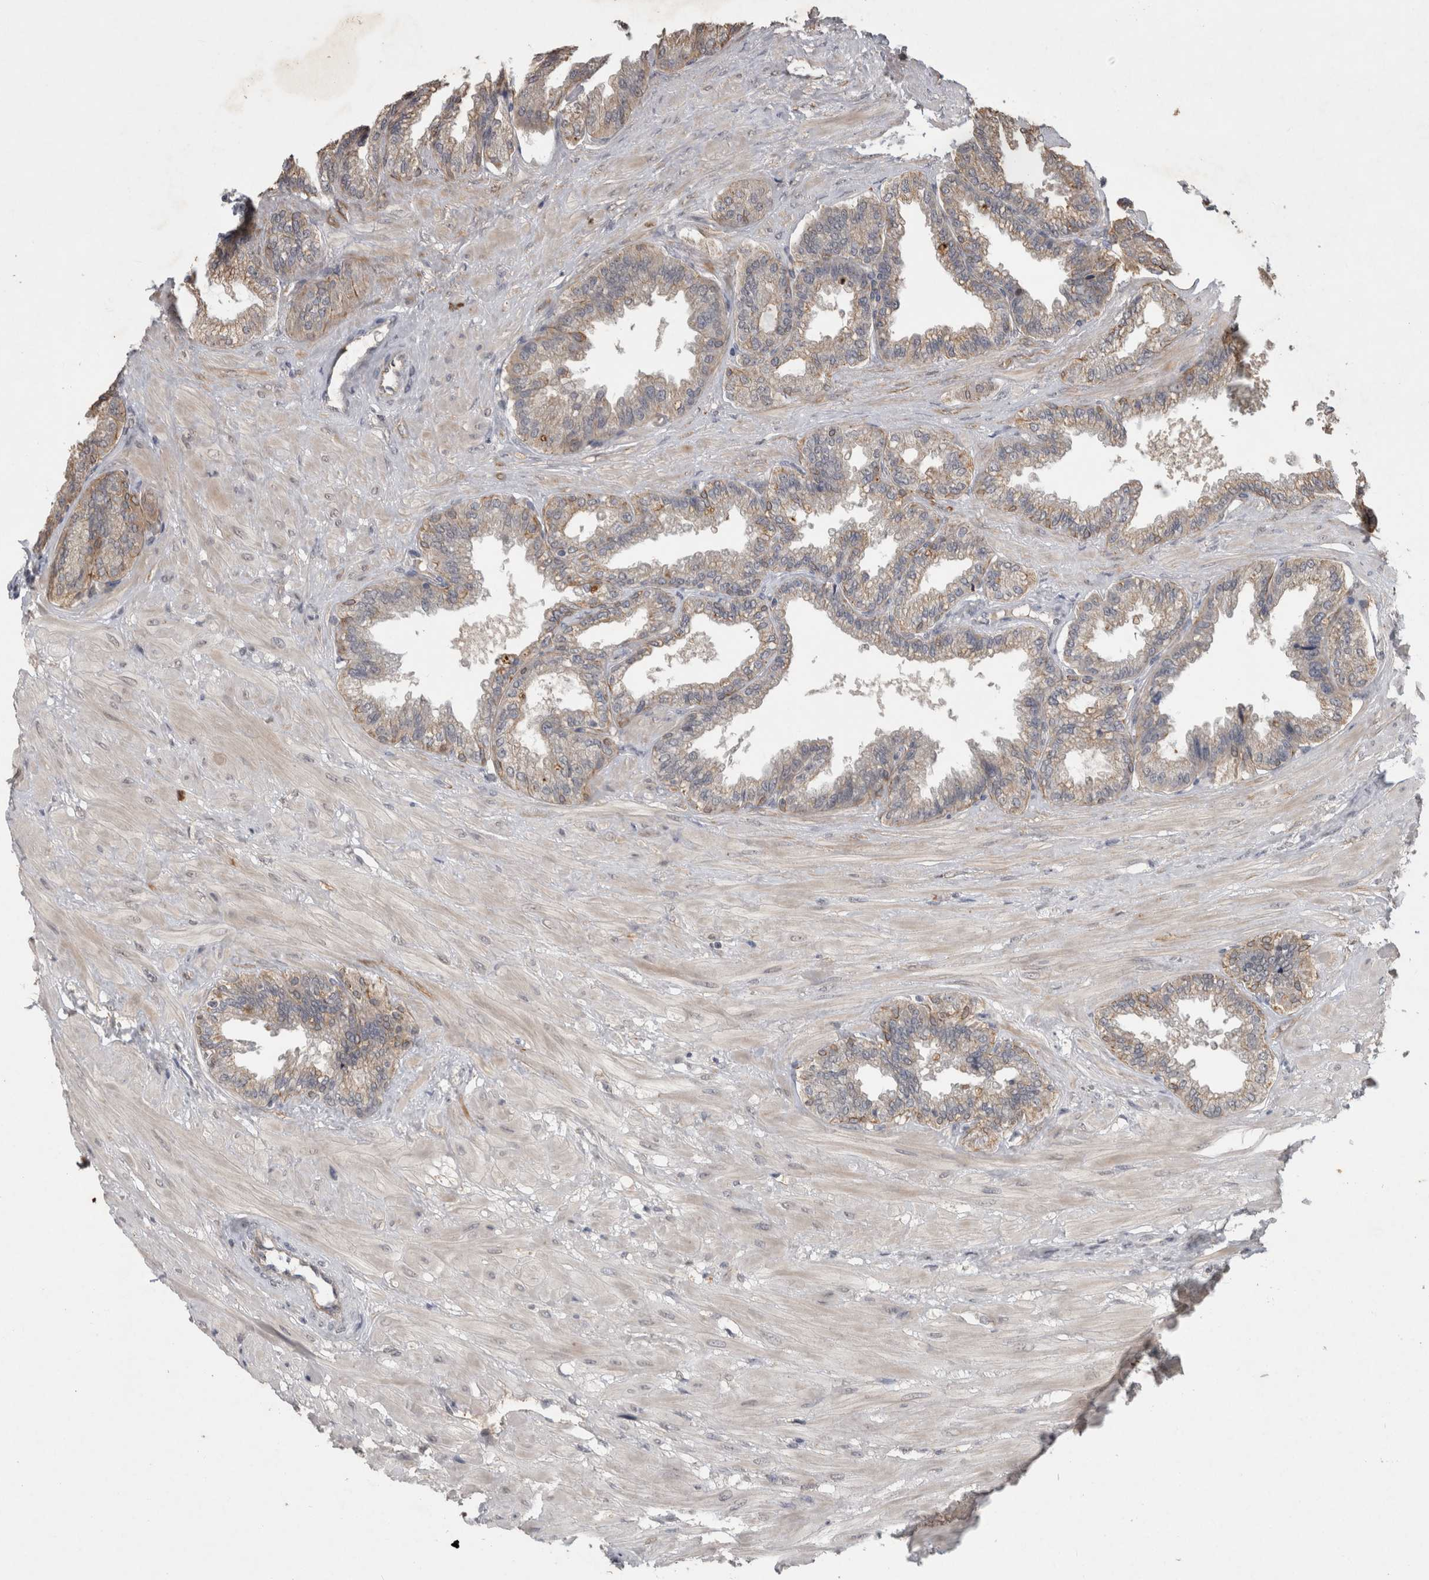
{"staining": {"intensity": "moderate", "quantity": "<25%", "location": "cytoplasmic/membranous"}, "tissue": "seminal vesicle", "cell_type": "Glandular cells", "image_type": "normal", "snomed": [{"axis": "morphology", "description": "Normal tissue, NOS"}, {"axis": "topography", "description": "Seminal veicle"}], "caption": "A micrograph of seminal vesicle stained for a protein reveals moderate cytoplasmic/membranous brown staining in glandular cells. (brown staining indicates protein expression, while blue staining denotes nuclei).", "gene": "RHPN1", "patient": {"sex": "male", "age": 46}}